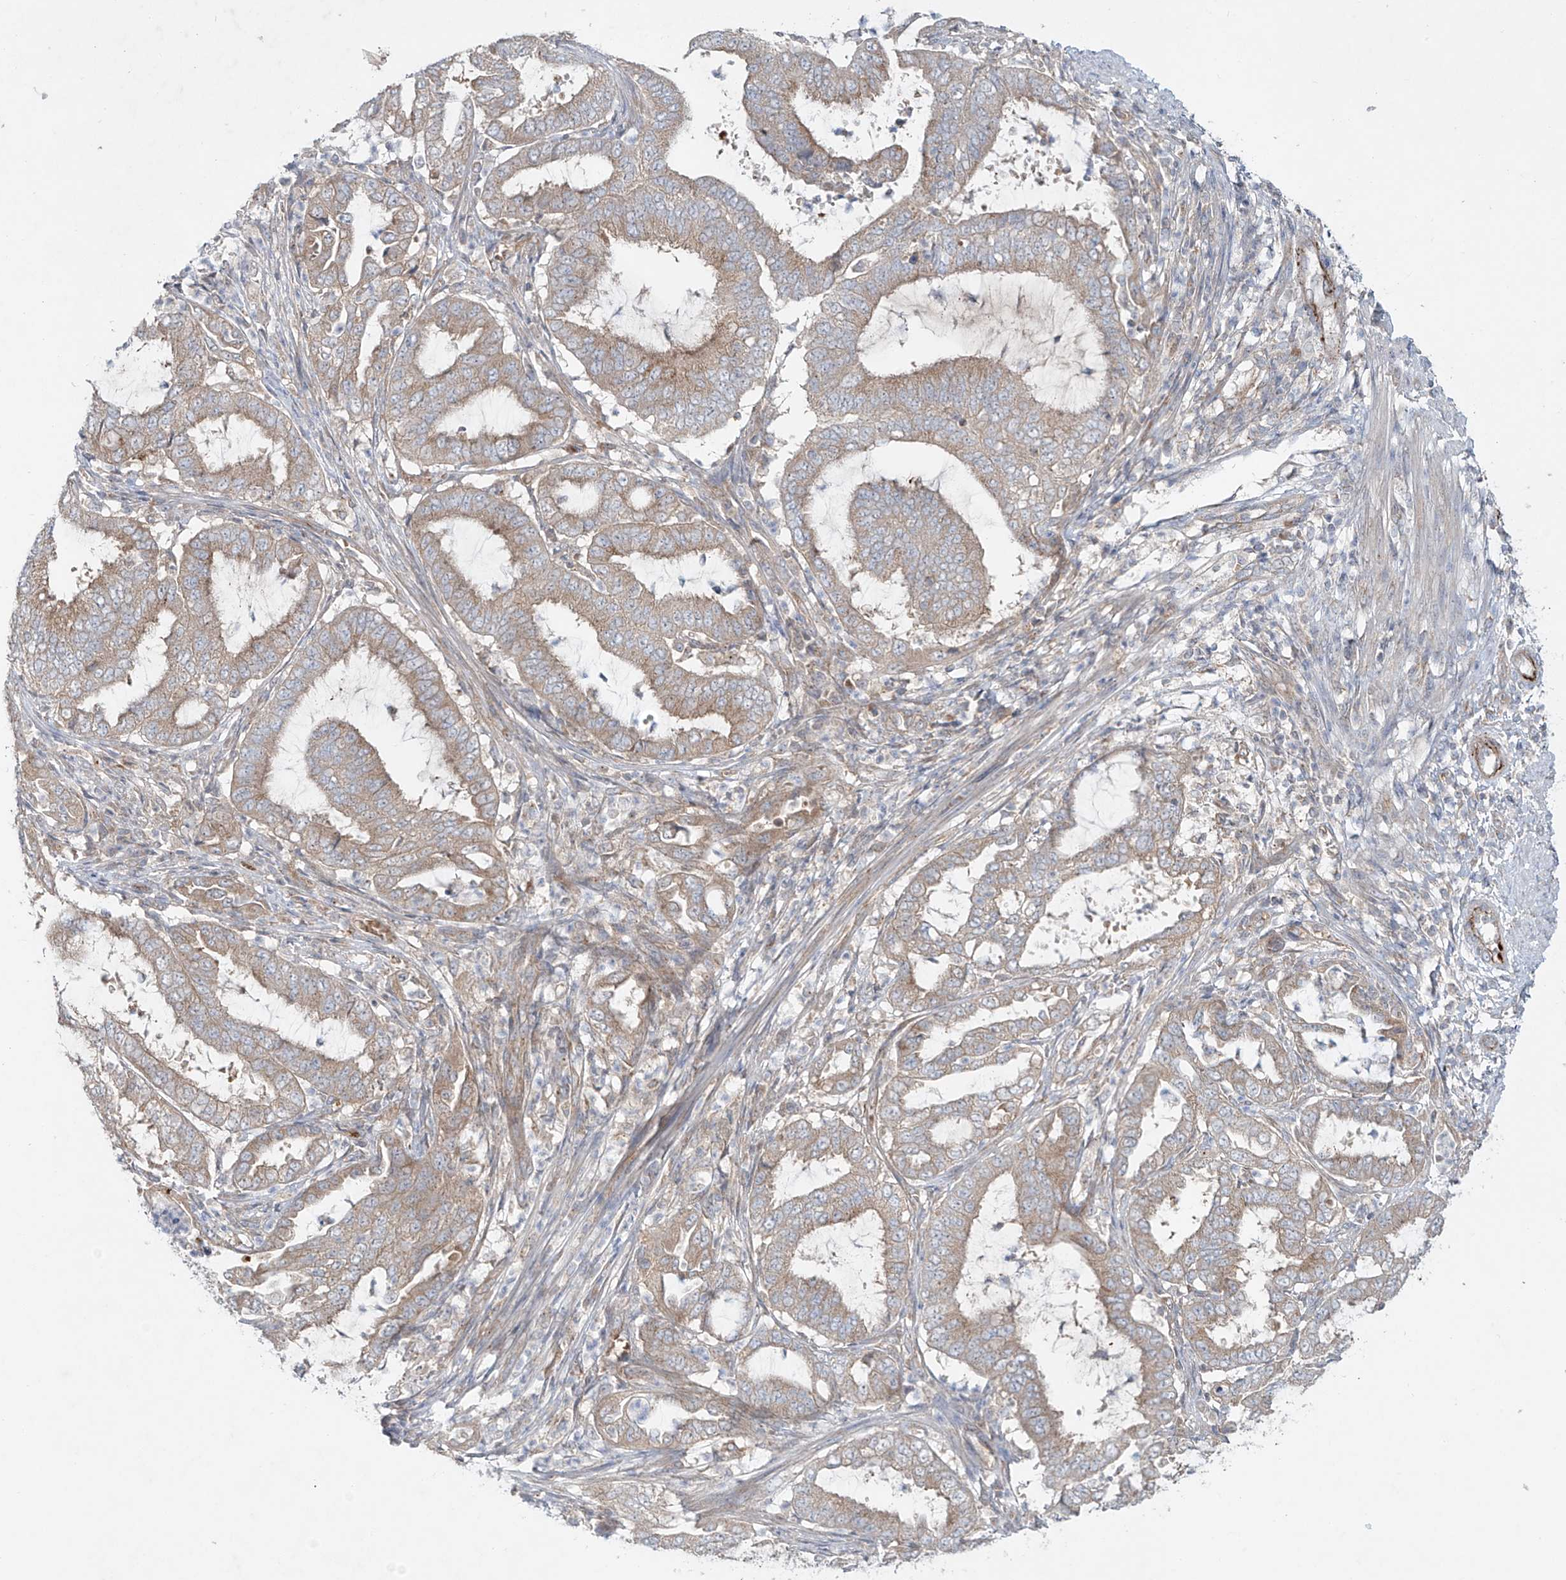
{"staining": {"intensity": "weak", "quantity": ">75%", "location": "cytoplasmic/membranous"}, "tissue": "endometrial cancer", "cell_type": "Tumor cells", "image_type": "cancer", "snomed": [{"axis": "morphology", "description": "Adenocarcinoma, NOS"}, {"axis": "topography", "description": "Endometrium"}], "caption": "Weak cytoplasmic/membranous expression for a protein is appreciated in approximately >75% of tumor cells of endometrial cancer using IHC.", "gene": "TJAP1", "patient": {"sex": "female", "age": 51}}